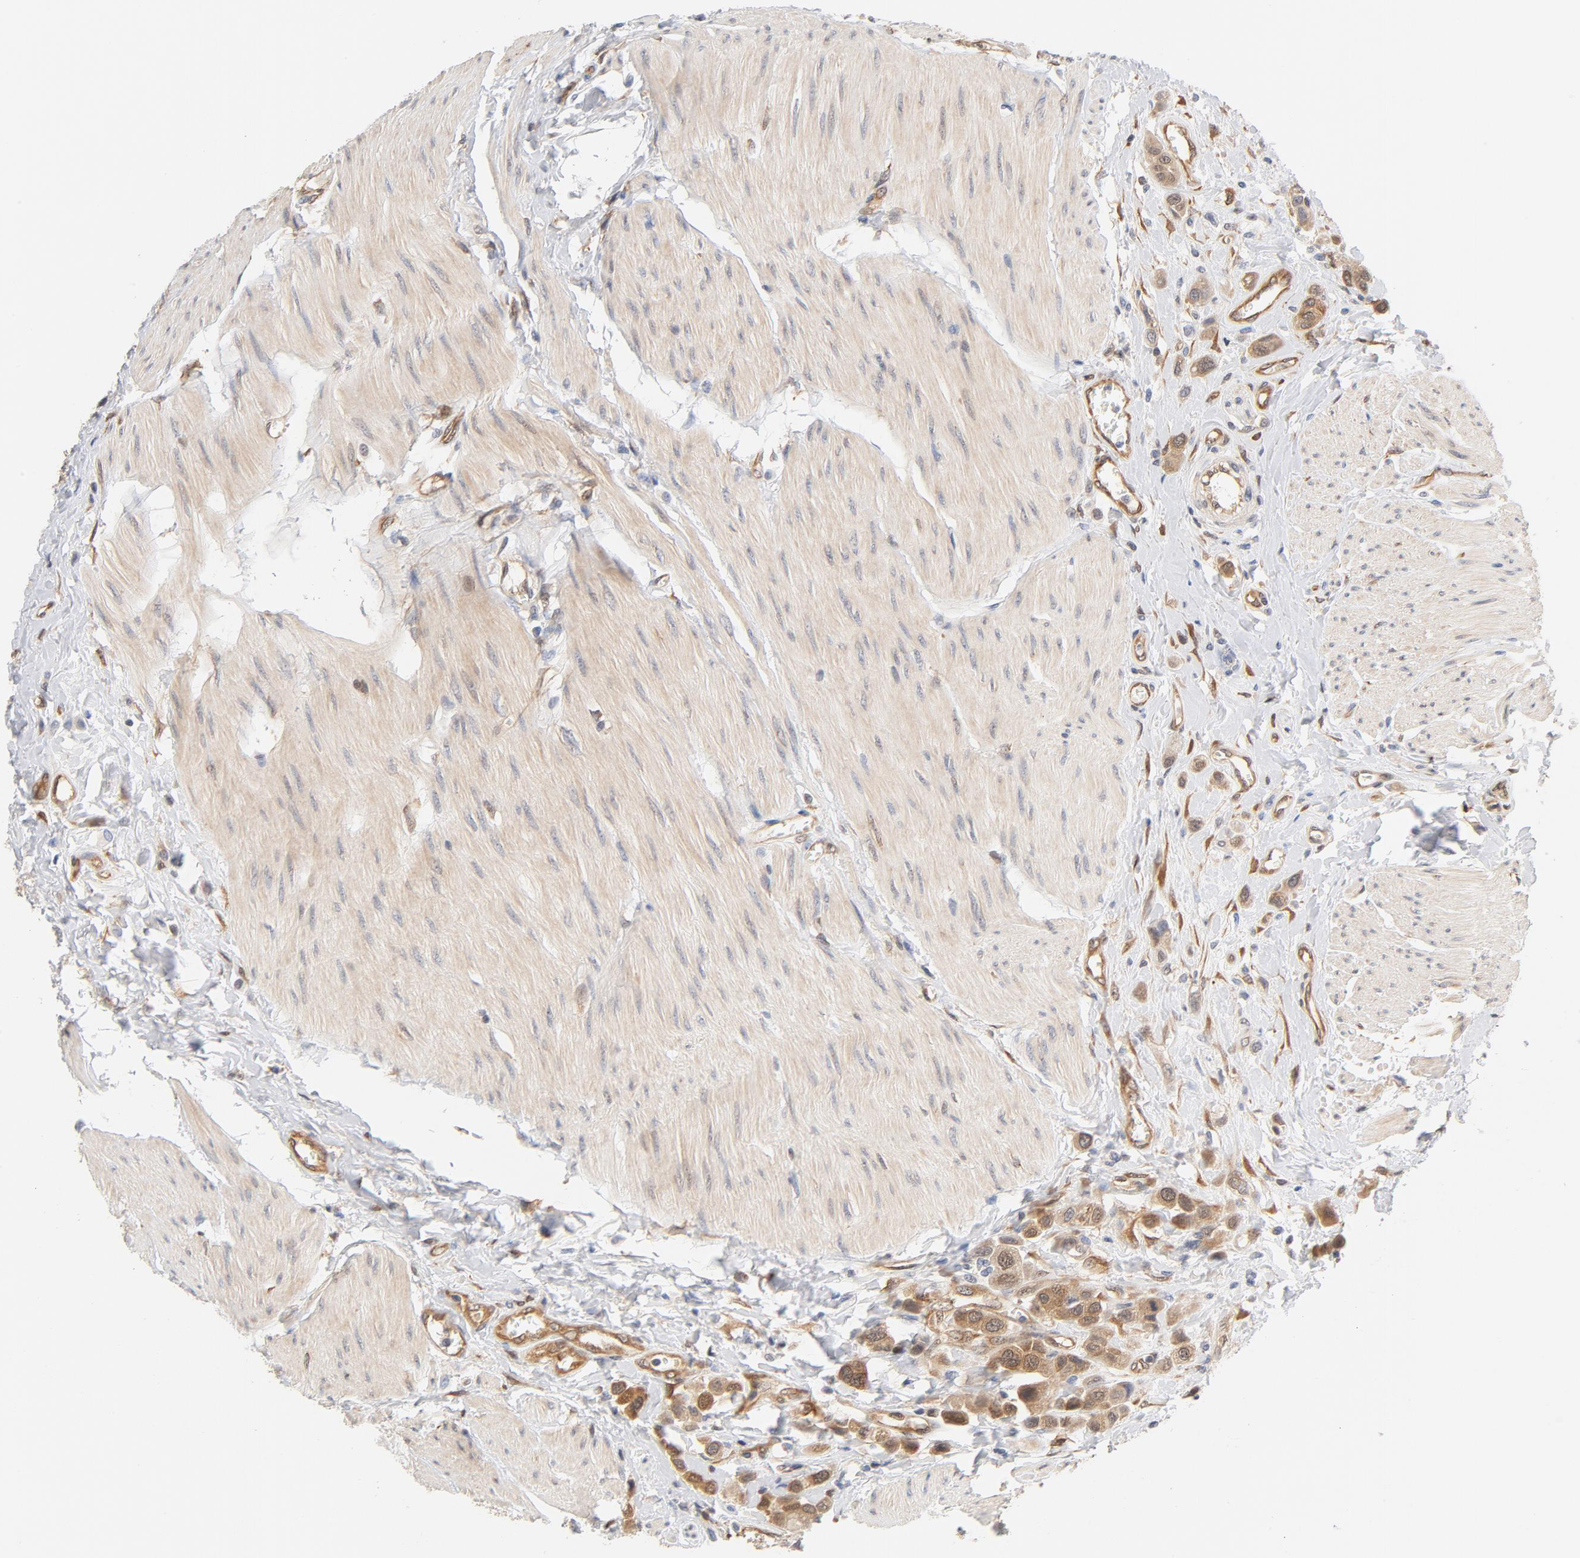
{"staining": {"intensity": "strong", "quantity": ">75%", "location": "cytoplasmic/membranous"}, "tissue": "urothelial cancer", "cell_type": "Tumor cells", "image_type": "cancer", "snomed": [{"axis": "morphology", "description": "Urothelial carcinoma, High grade"}, {"axis": "topography", "description": "Urinary bladder"}], "caption": "This image demonstrates IHC staining of urothelial cancer, with high strong cytoplasmic/membranous staining in about >75% of tumor cells.", "gene": "EIF4E", "patient": {"sex": "male", "age": 50}}